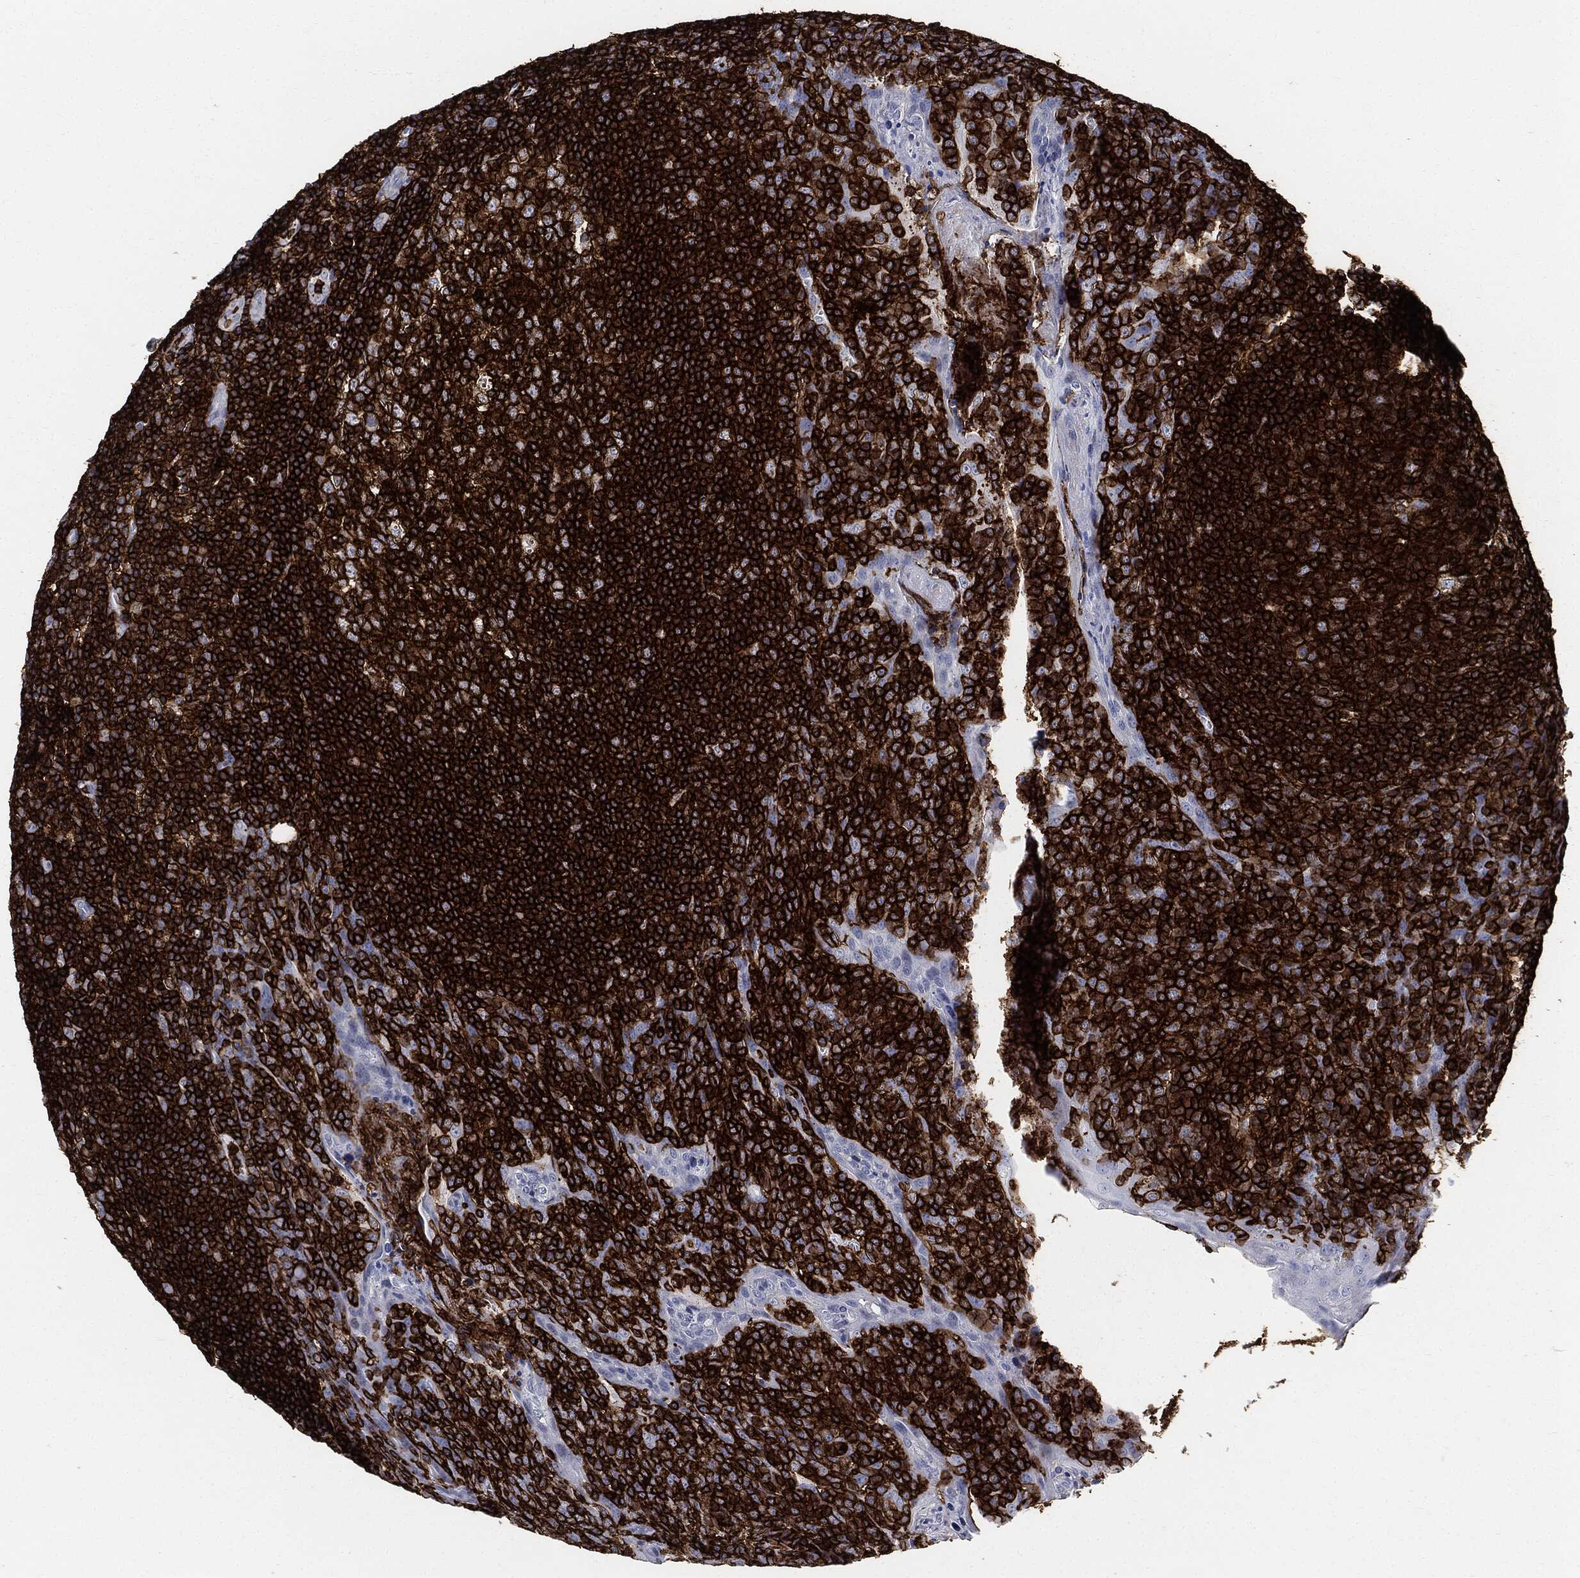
{"staining": {"intensity": "strong", "quantity": ">75%", "location": "cytoplasmic/membranous"}, "tissue": "tonsil", "cell_type": "Germinal center cells", "image_type": "normal", "snomed": [{"axis": "morphology", "description": "Normal tissue, NOS"}, {"axis": "topography", "description": "Tonsil"}], "caption": "IHC micrograph of normal tonsil: human tonsil stained using IHC shows high levels of strong protein expression localized specifically in the cytoplasmic/membranous of germinal center cells, appearing as a cytoplasmic/membranous brown color.", "gene": "PTPRC", "patient": {"sex": "male", "age": 20}}